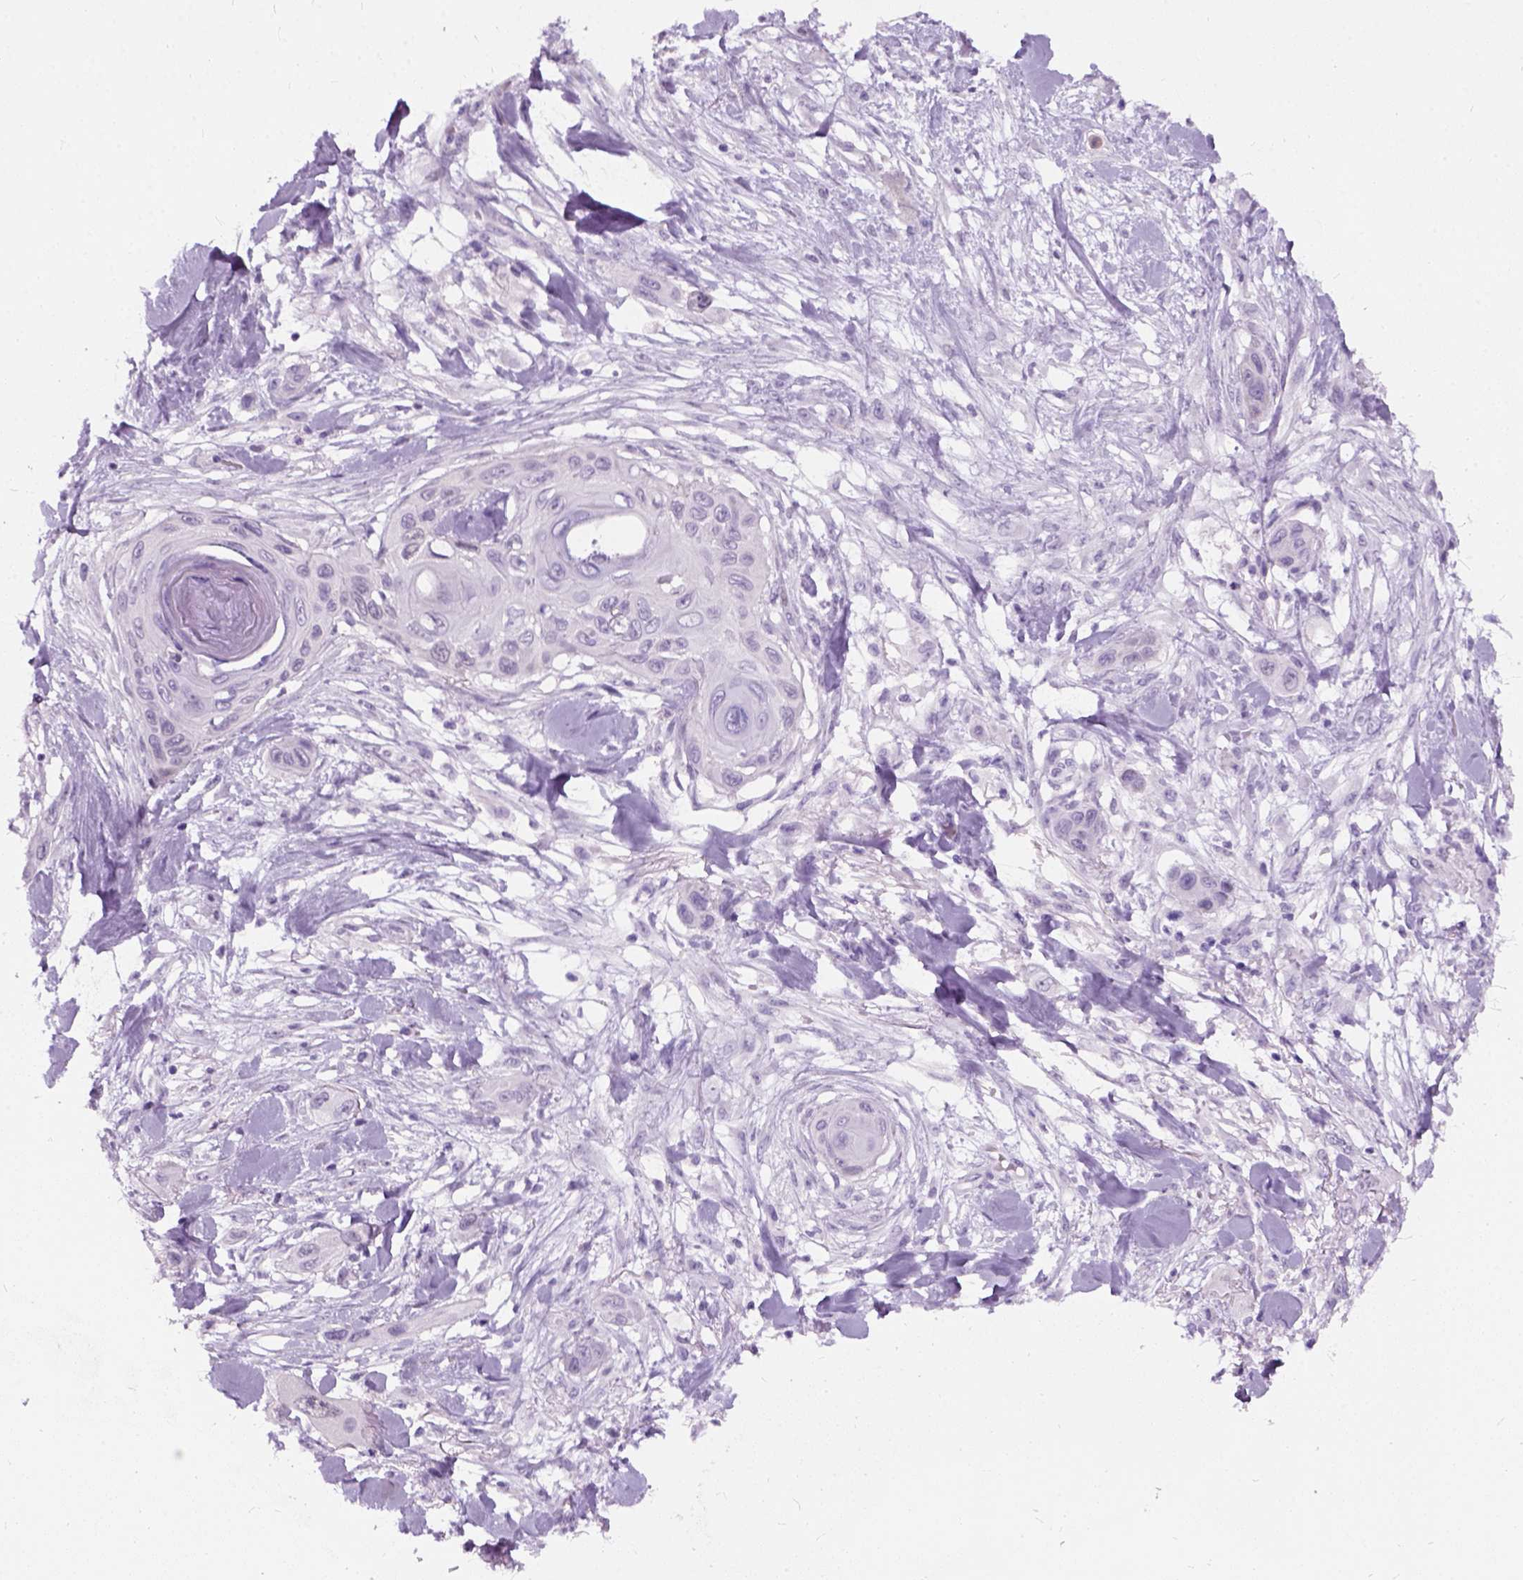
{"staining": {"intensity": "negative", "quantity": "none", "location": "none"}, "tissue": "skin cancer", "cell_type": "Tumor cells", "image_type": "cancer", "snomed": [{"axis": "morphology", "description": "Squamous cell carcinoma, NOS"}, {"axis": "topography", "description": "Skin"}], "caption": "Micrograph shows no protein expression in tumor cells of squamous cell carcinoma (skin) tissue.", "gene": "AXDND1", "patient": {"sex": "male", "age": 79}}